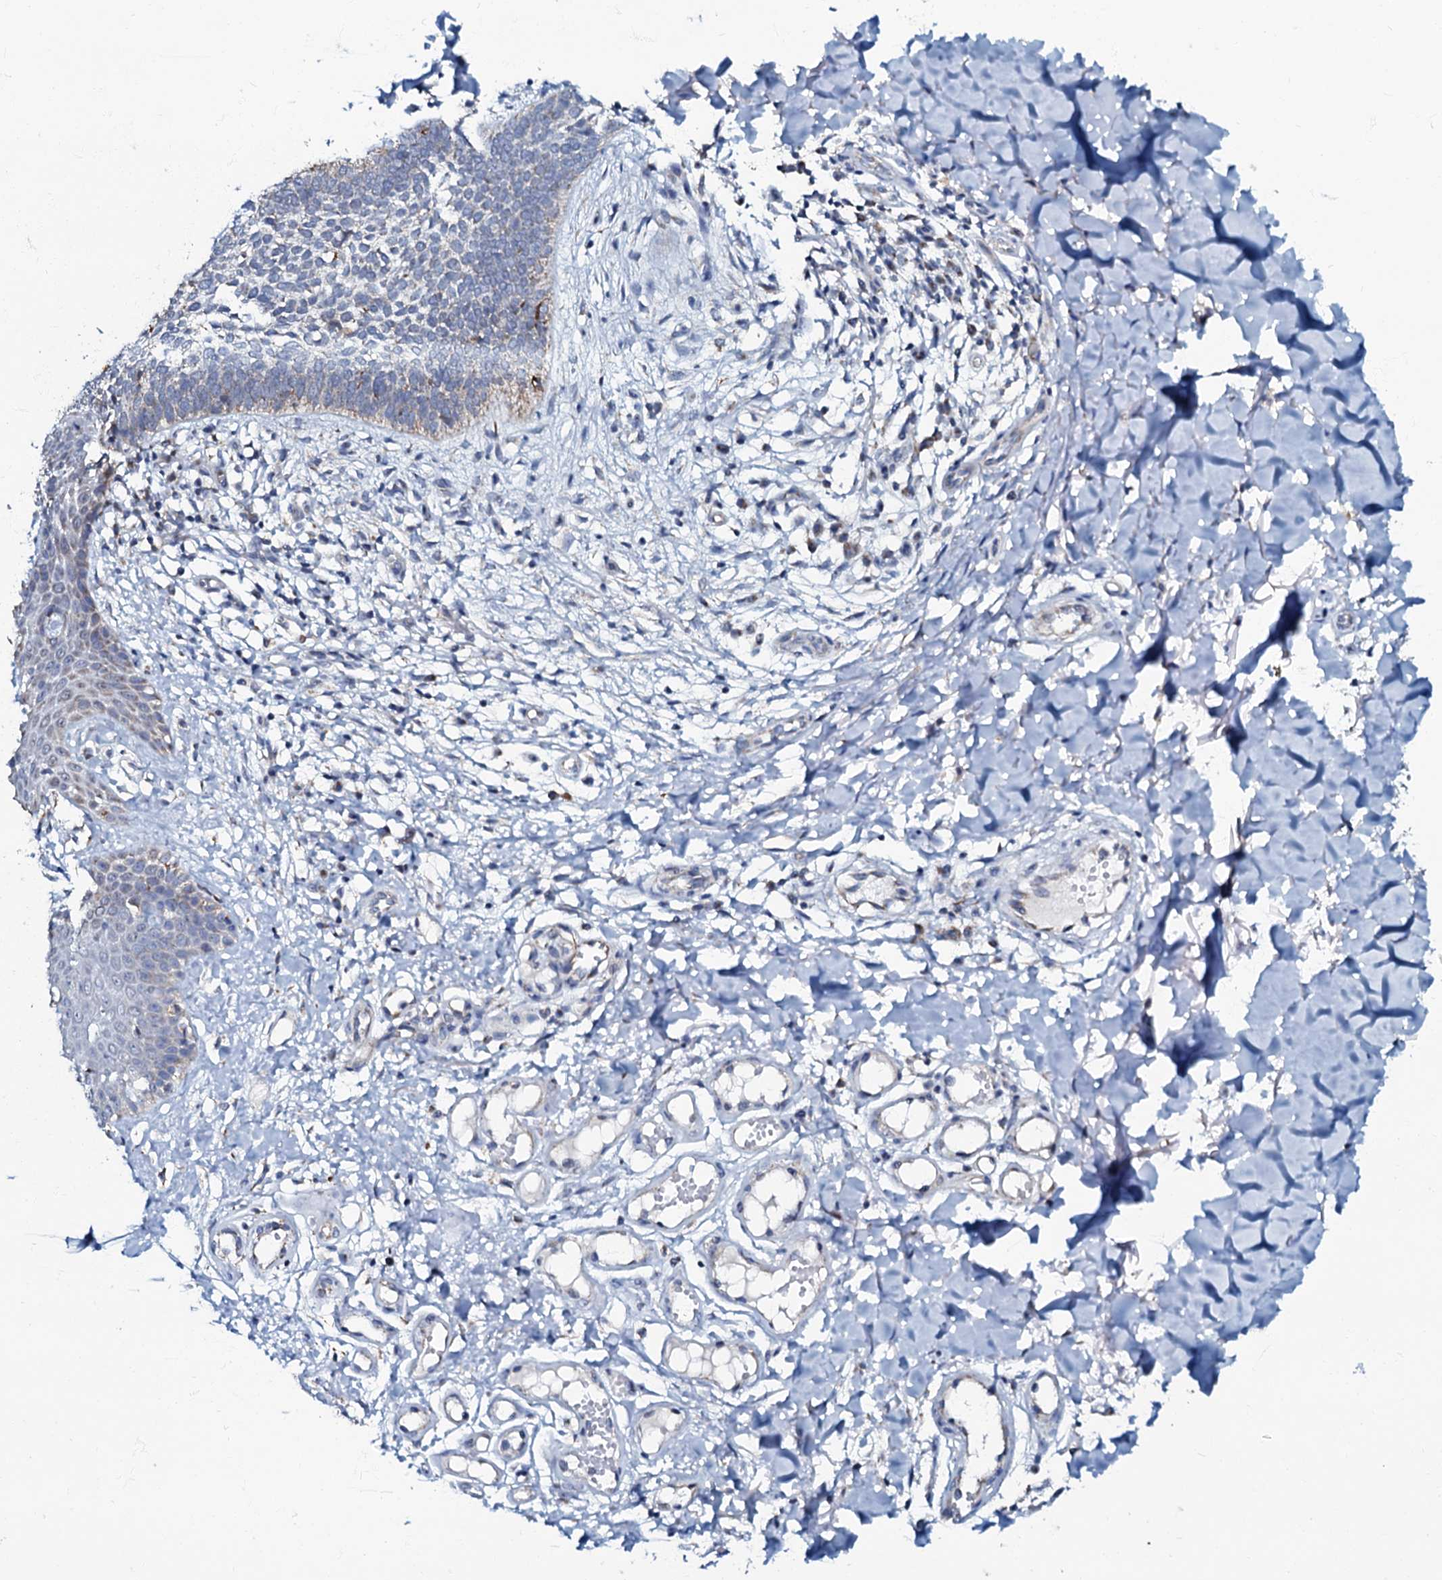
{"staining": {"intensity": "negative", "quantity": "none", "location": "none"}, "tissue": "skin cancer", "cell_type": "Tumor cells", "image_type": "cancer", "snomed": [{"axis": "morphology", "description": "Basal cell carcinoma"}, {"axis": "topography", "description": "Skin"}], "caption": "Basal cell carcinoma (skin) stained for a protein using immunohistochemistry (IHC) reveals no expression tumor cells.", "gene": "MRPL51", "patient": {"sex": "female", "age": 64}}